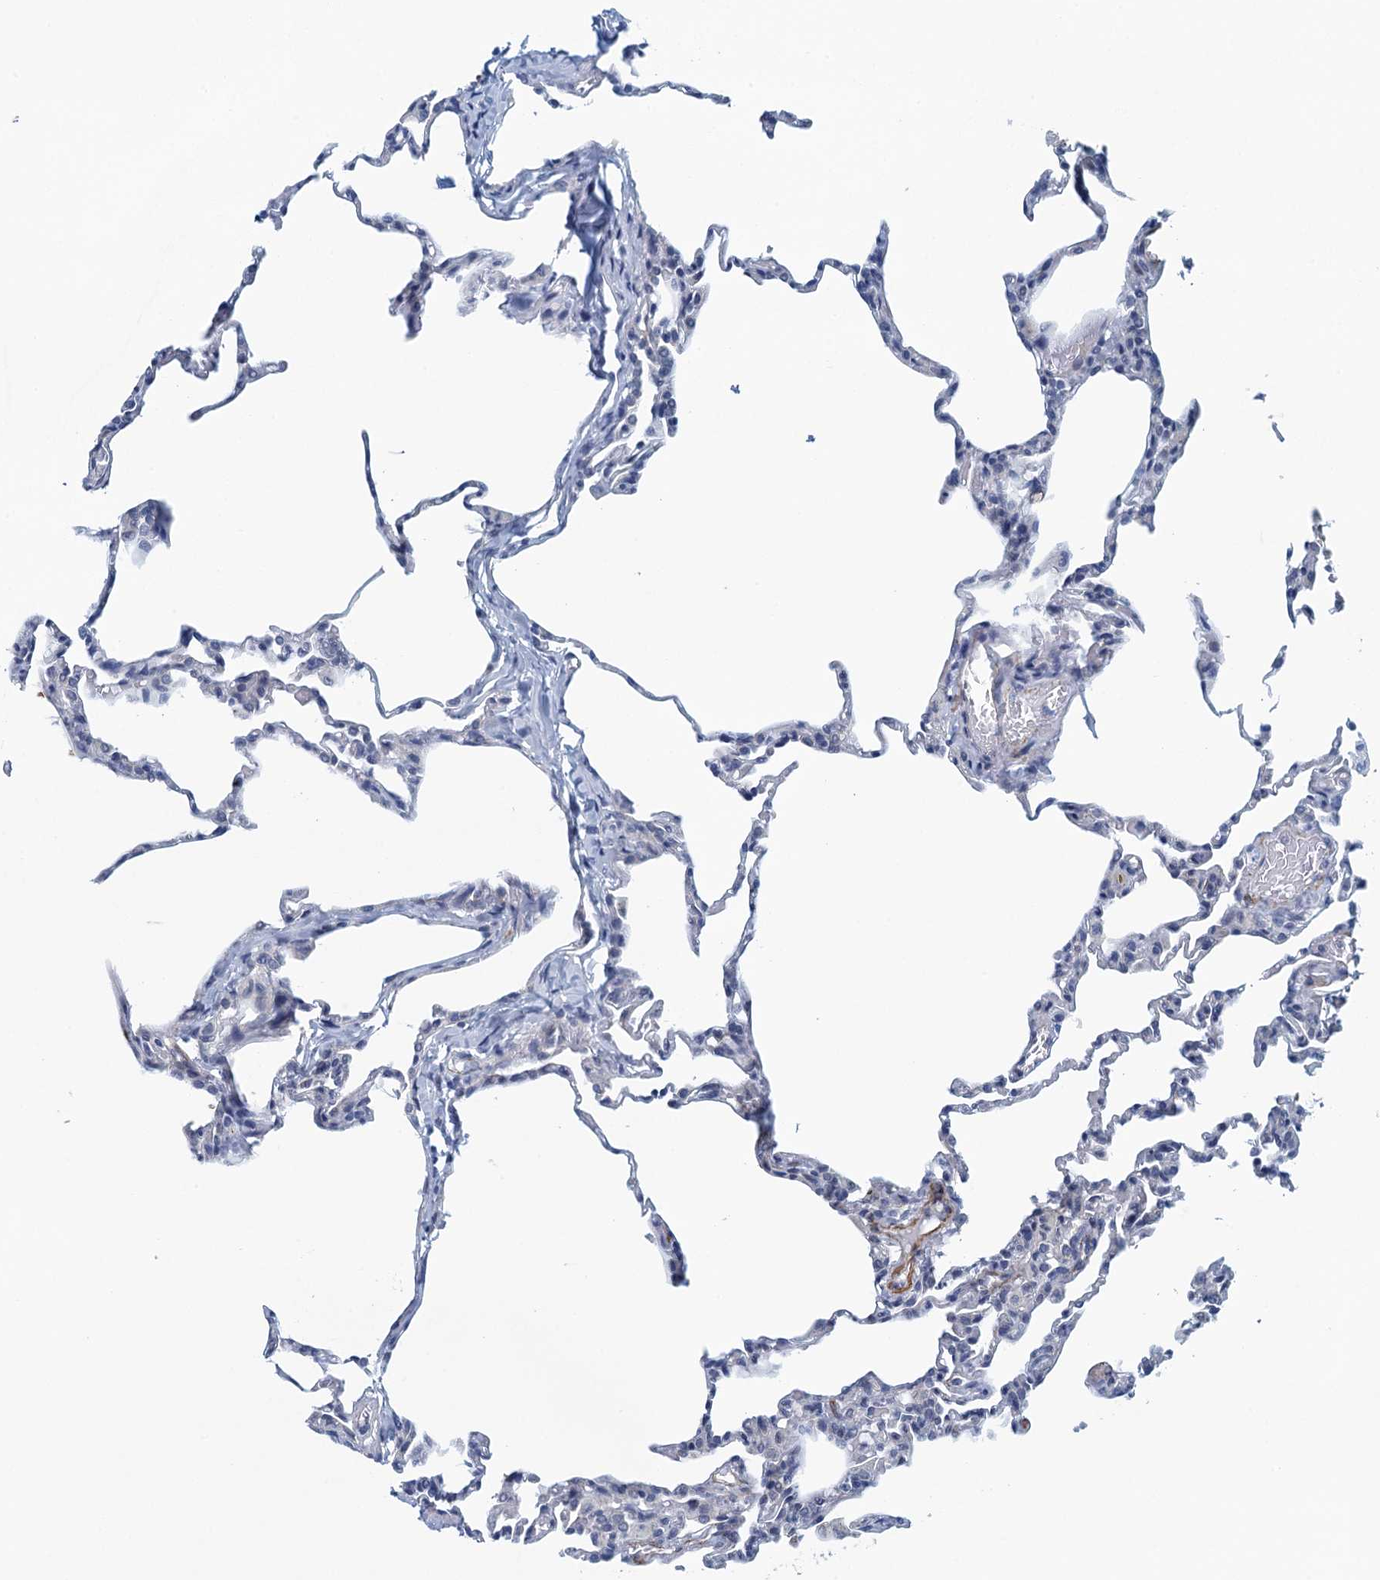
{"staining": {"intensity": "negative", "quantity": "none", "location": "none"}, "tissue": "lung", "cell_type": "Alveolar cells", "image_type": "normal", "snomed": [{"axis": "morphology", "description": "Normal tissue, NOS"}, {"axis": "topography", "description": "Lung"}], "caption": "DAB immunohistochemical staining of normal lung displays no significant expression in alveolar cells. (DAB immunohistochemistry (IHC), high magnification).", "gene": "ALG2", "patient": {"sex": "male", "age": 20}}